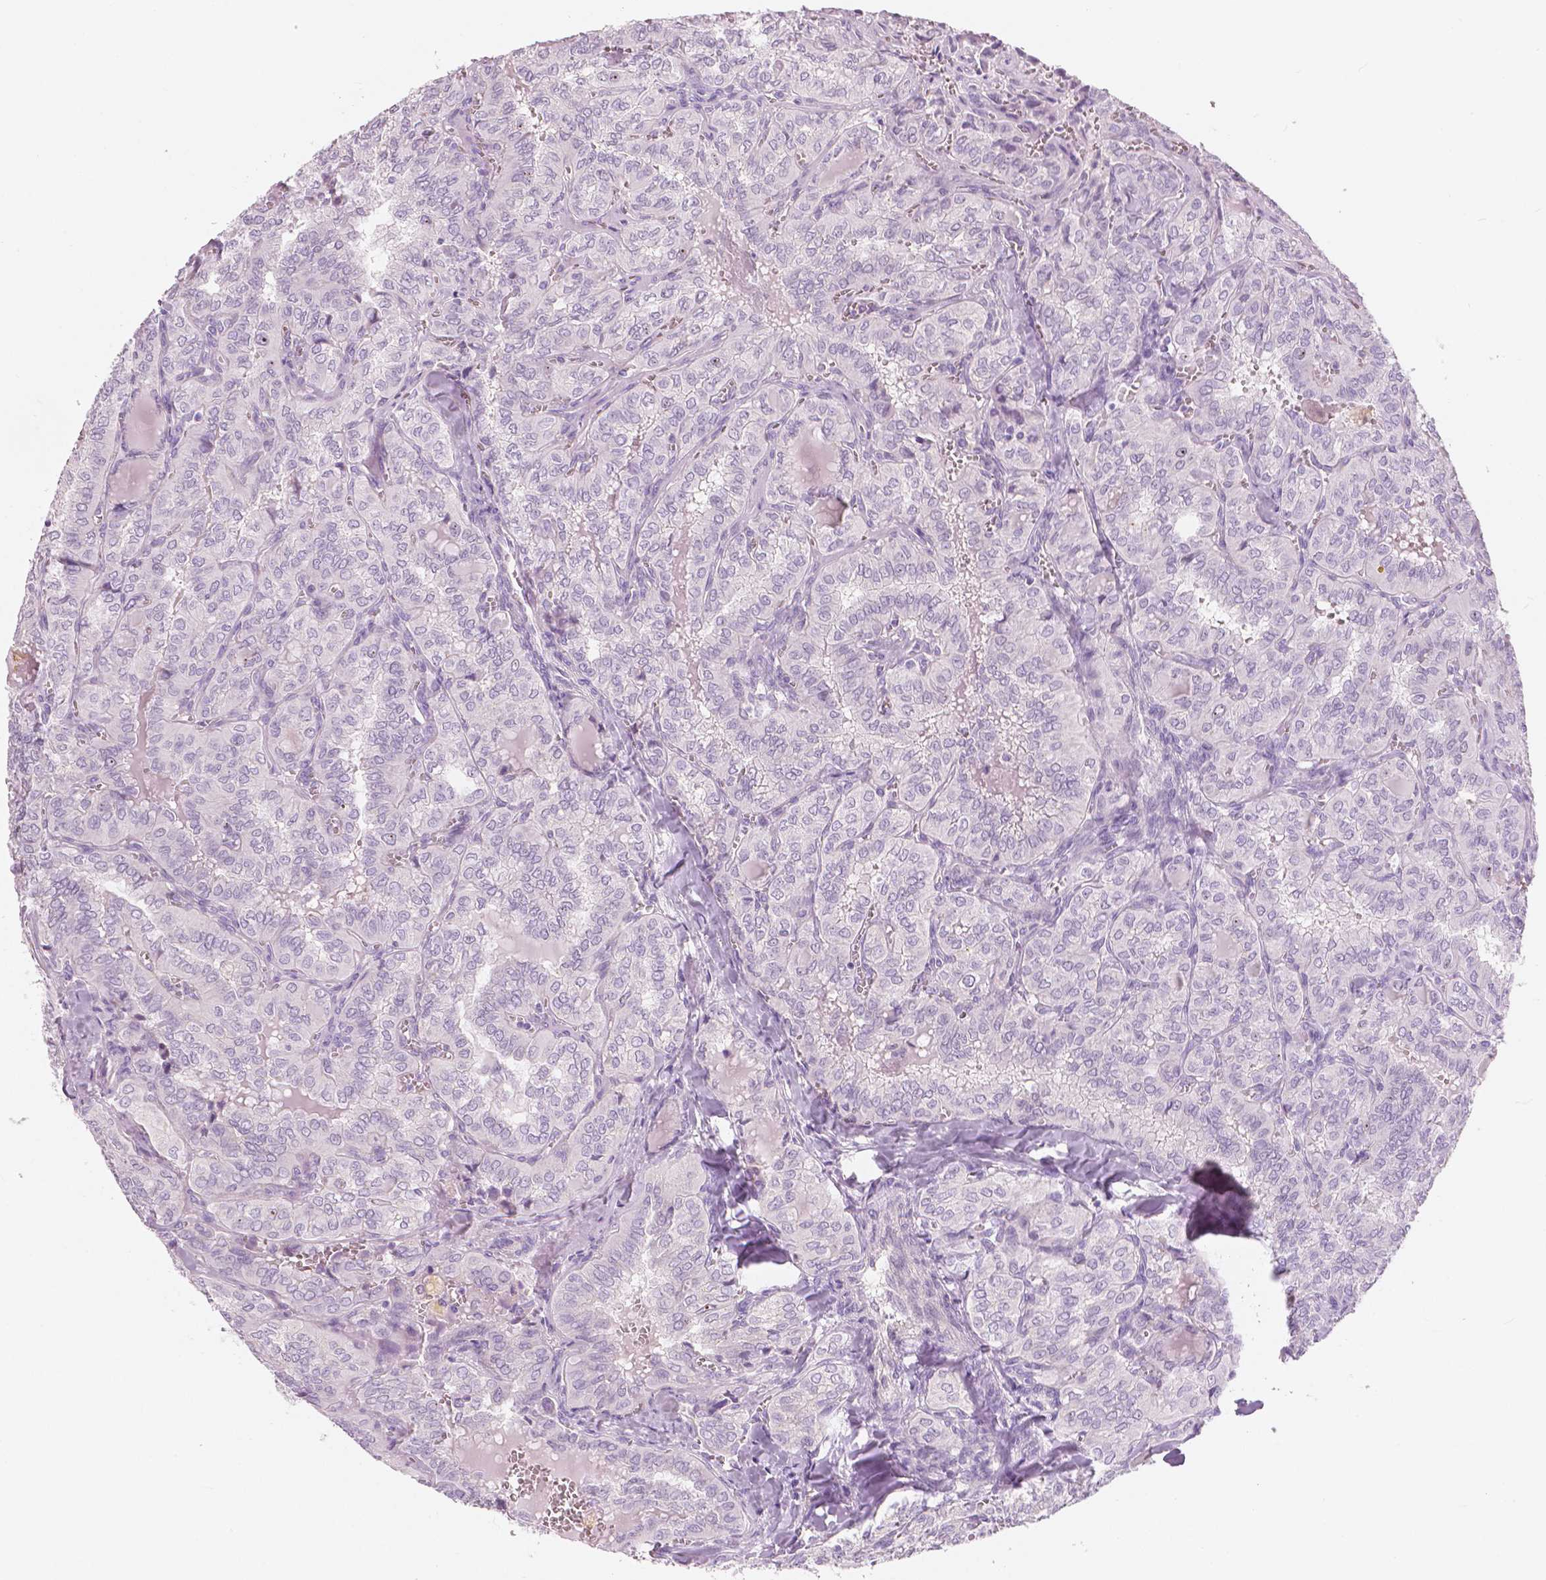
{"staining": {"intensity": "negative", "quantity": "none", "location": "none"}, "tissue": "thyroid cancer", "cell_type": "Tumor cells", "image_type": "cancer", "snomed": [{"axis": "morphology", "description": "Papillary adenocarcinoma, NOS"}, {"axis": "topography", "description": "Thyroid gland"}], "caption": "This is an IHC image of human papillary adenocarcinoma (thyroid). There is no positivity in tumor cells.", "gene": "A4GNT", "patient": {"sex": "female", "age": 41}}